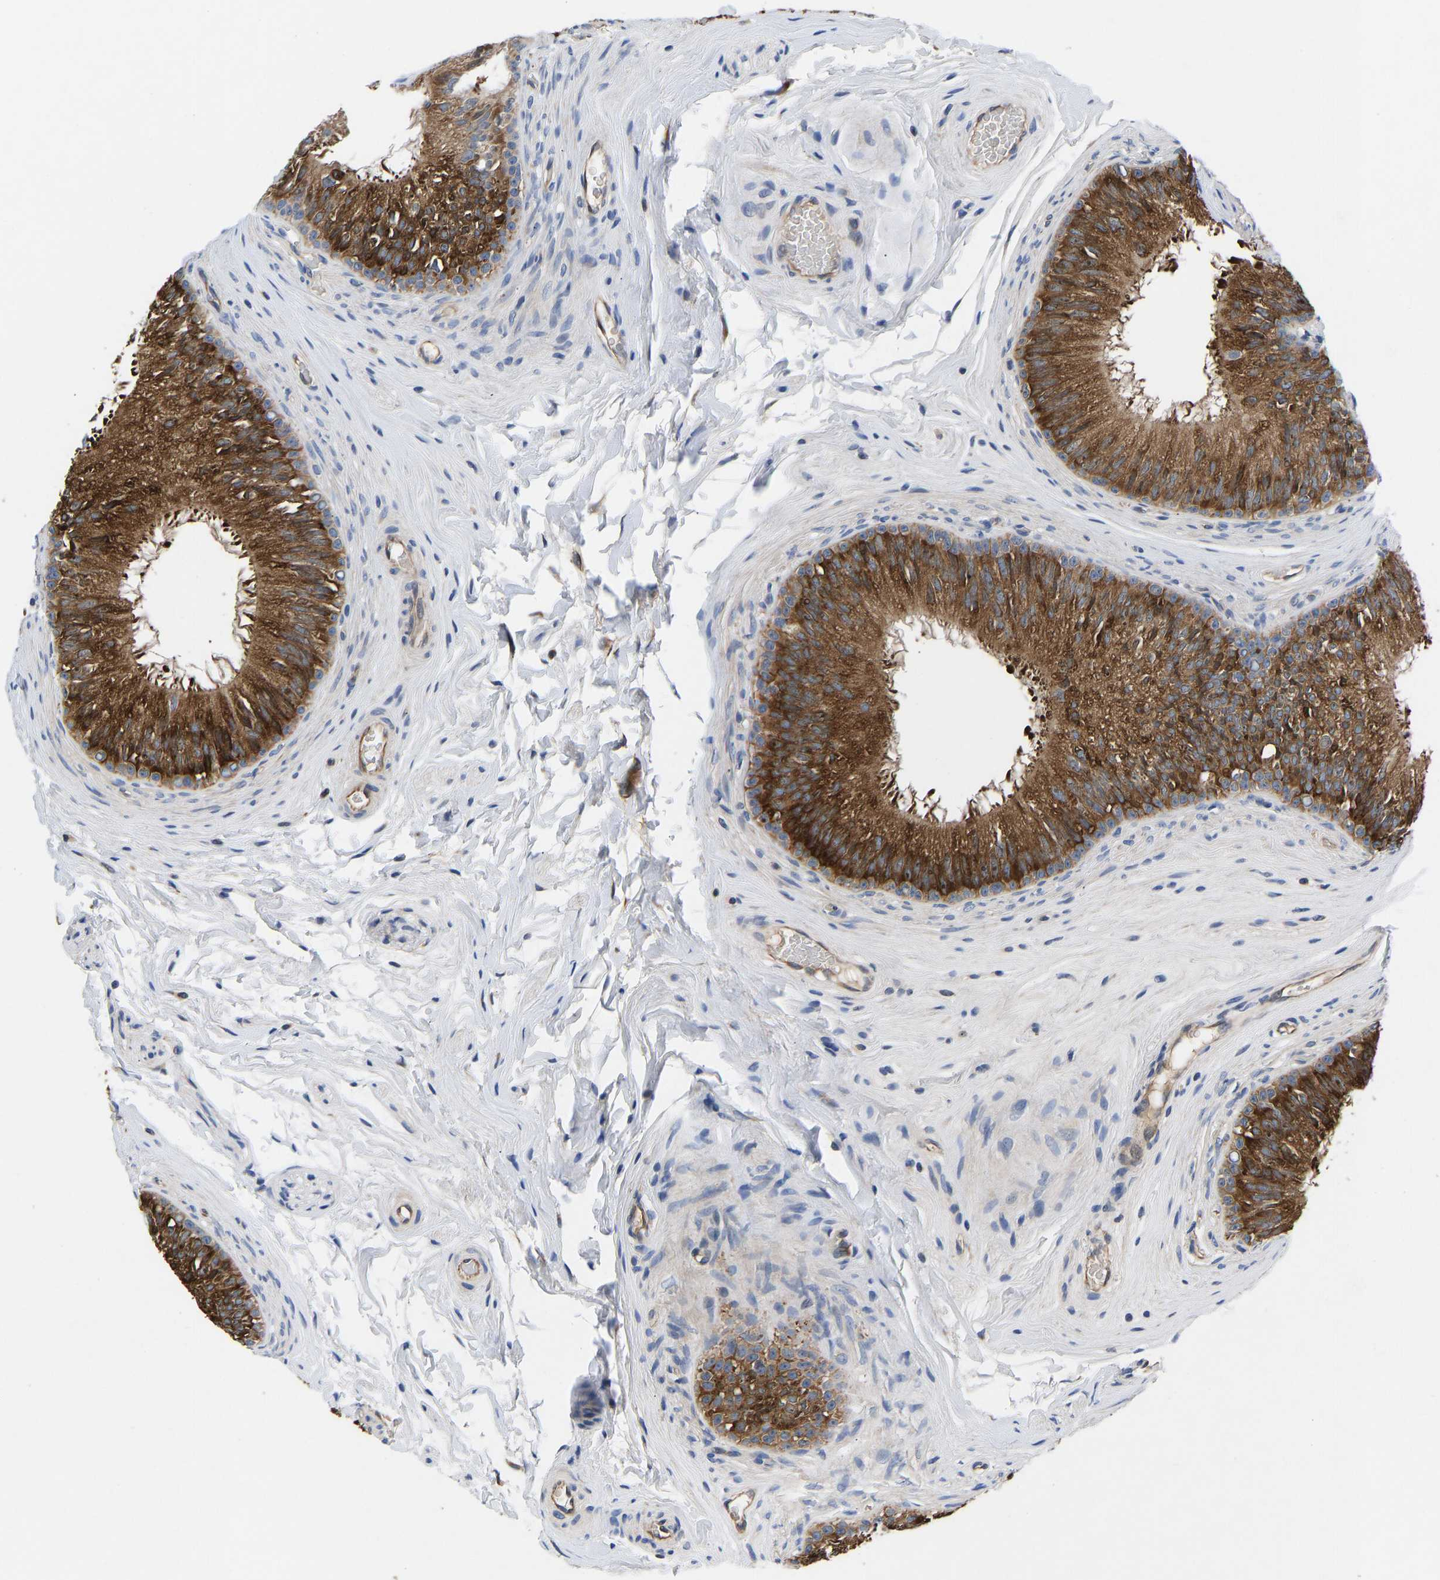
{"staining": {"intensity": "strong", "quantity": ">75%", "location": "cytoplasmic/membranous"}, "tissue": "epididymis", "cell_type": "Glandular cells", "image_type": "normal", "snomed": [{"axis": "morphology", "description": "Normal tissue, NOS"}, {"axis": "topography", "description": "Testis"}, {"axis": "topography", "description": "Epididymis"}], "caption": "Immunohistochemistry histopathology image of normal epididymis stained for a protein (brown), which reveals high levels of strong cytoplasmic/membranous positivity in approximately >75% of glandular cells.", "gene": "FRRS1", "patient": {"sex": "male", "age": 36}}